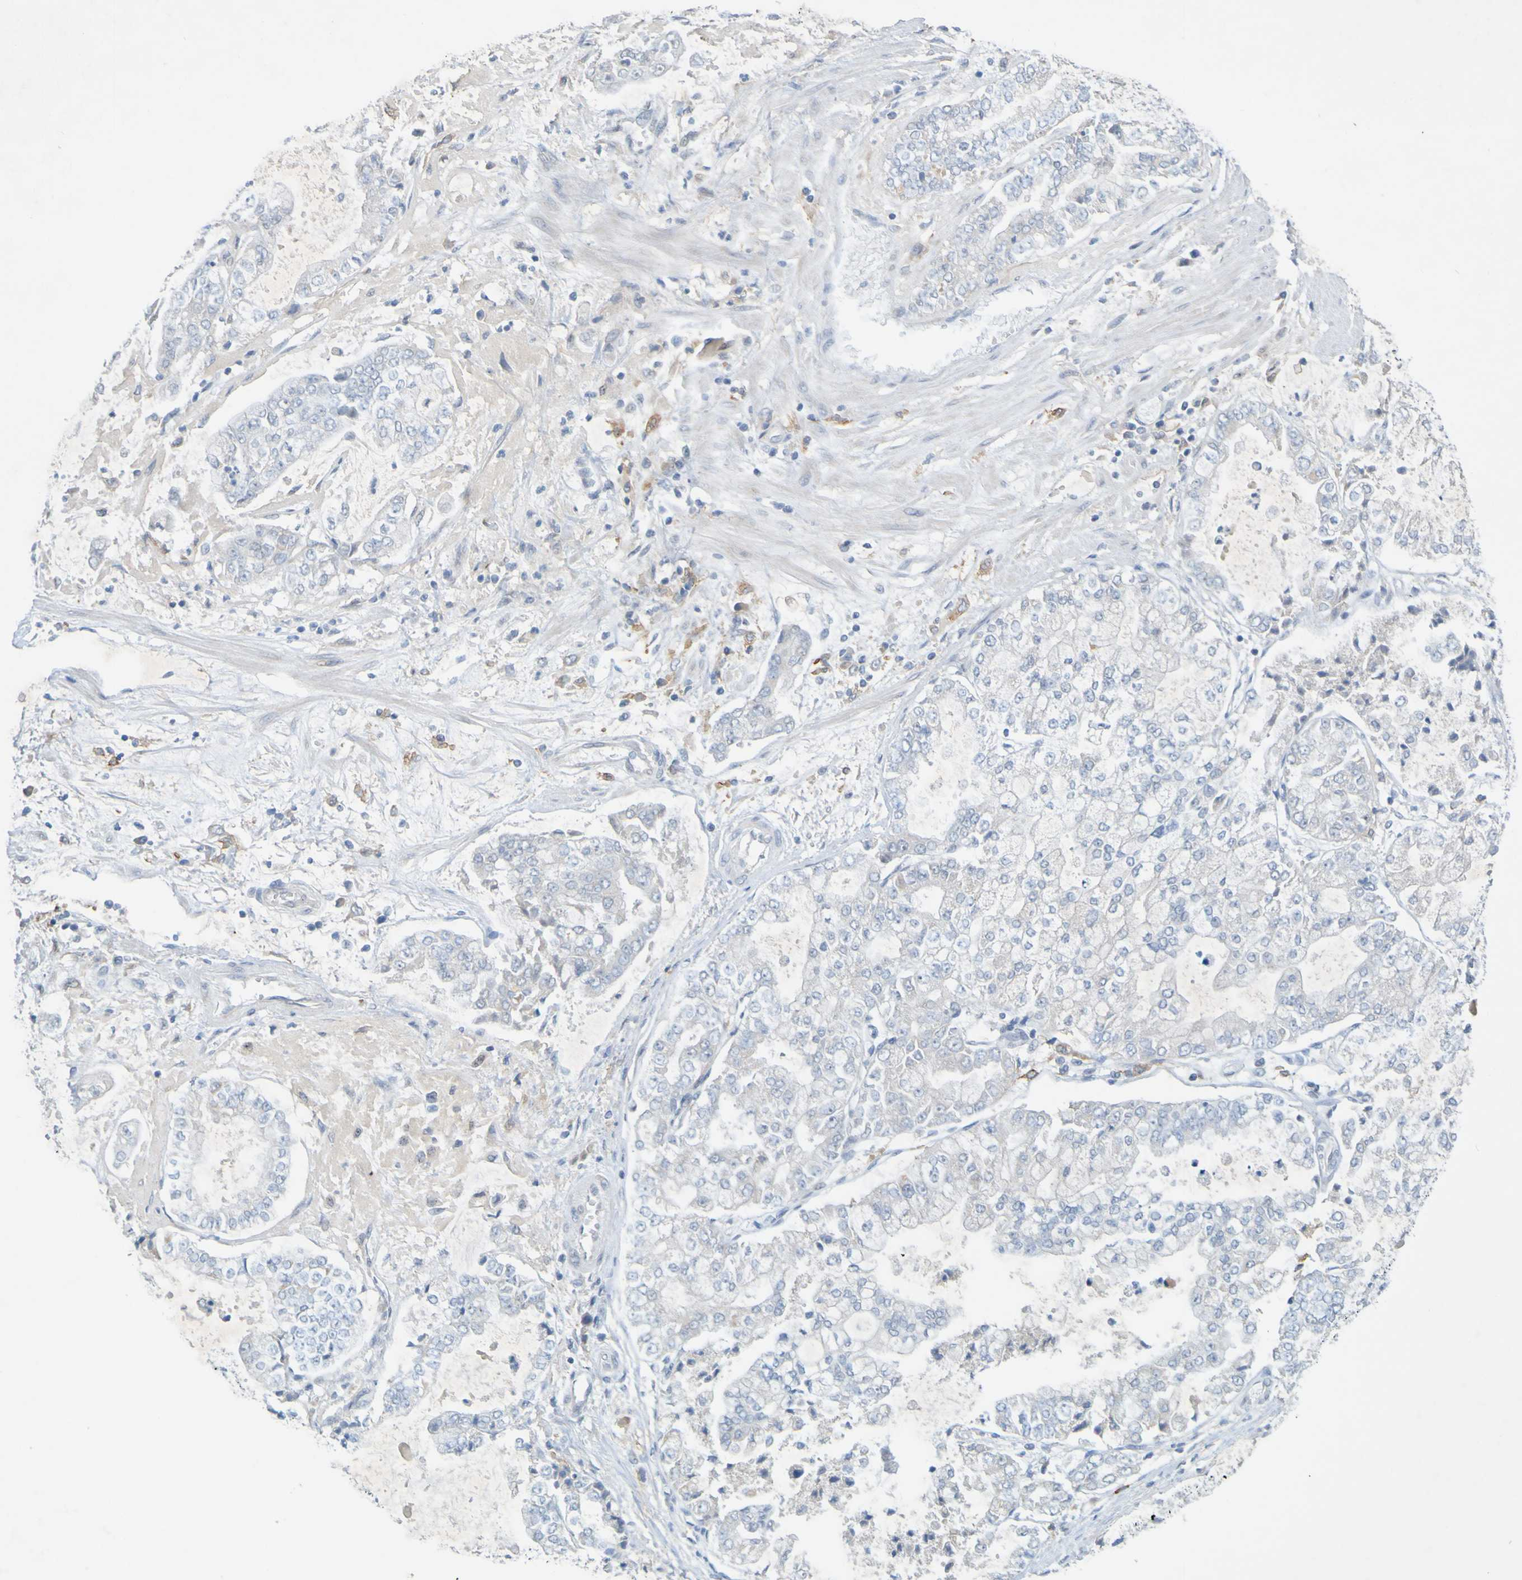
{"staining": {"intensity": "negative", "quantity": "none", "location": "none"}, "tissue": "stomach cancer", "cell_type": "Tumor cells", "image_type": "cancer", "snomed": [{"axis": "morphology", "description": "Adenocarcinoma, NOS"}, {"axis": "topography", "description": "Stomach"}], "caption": "DAB (3,3'-diaminobenzidine) immunohistochemical staining of human stomach adenocarcinoma reveals no significant staining in tumor cells.", "gene": "LILRB5", "patient": {"sex": "male", "age": 76}}